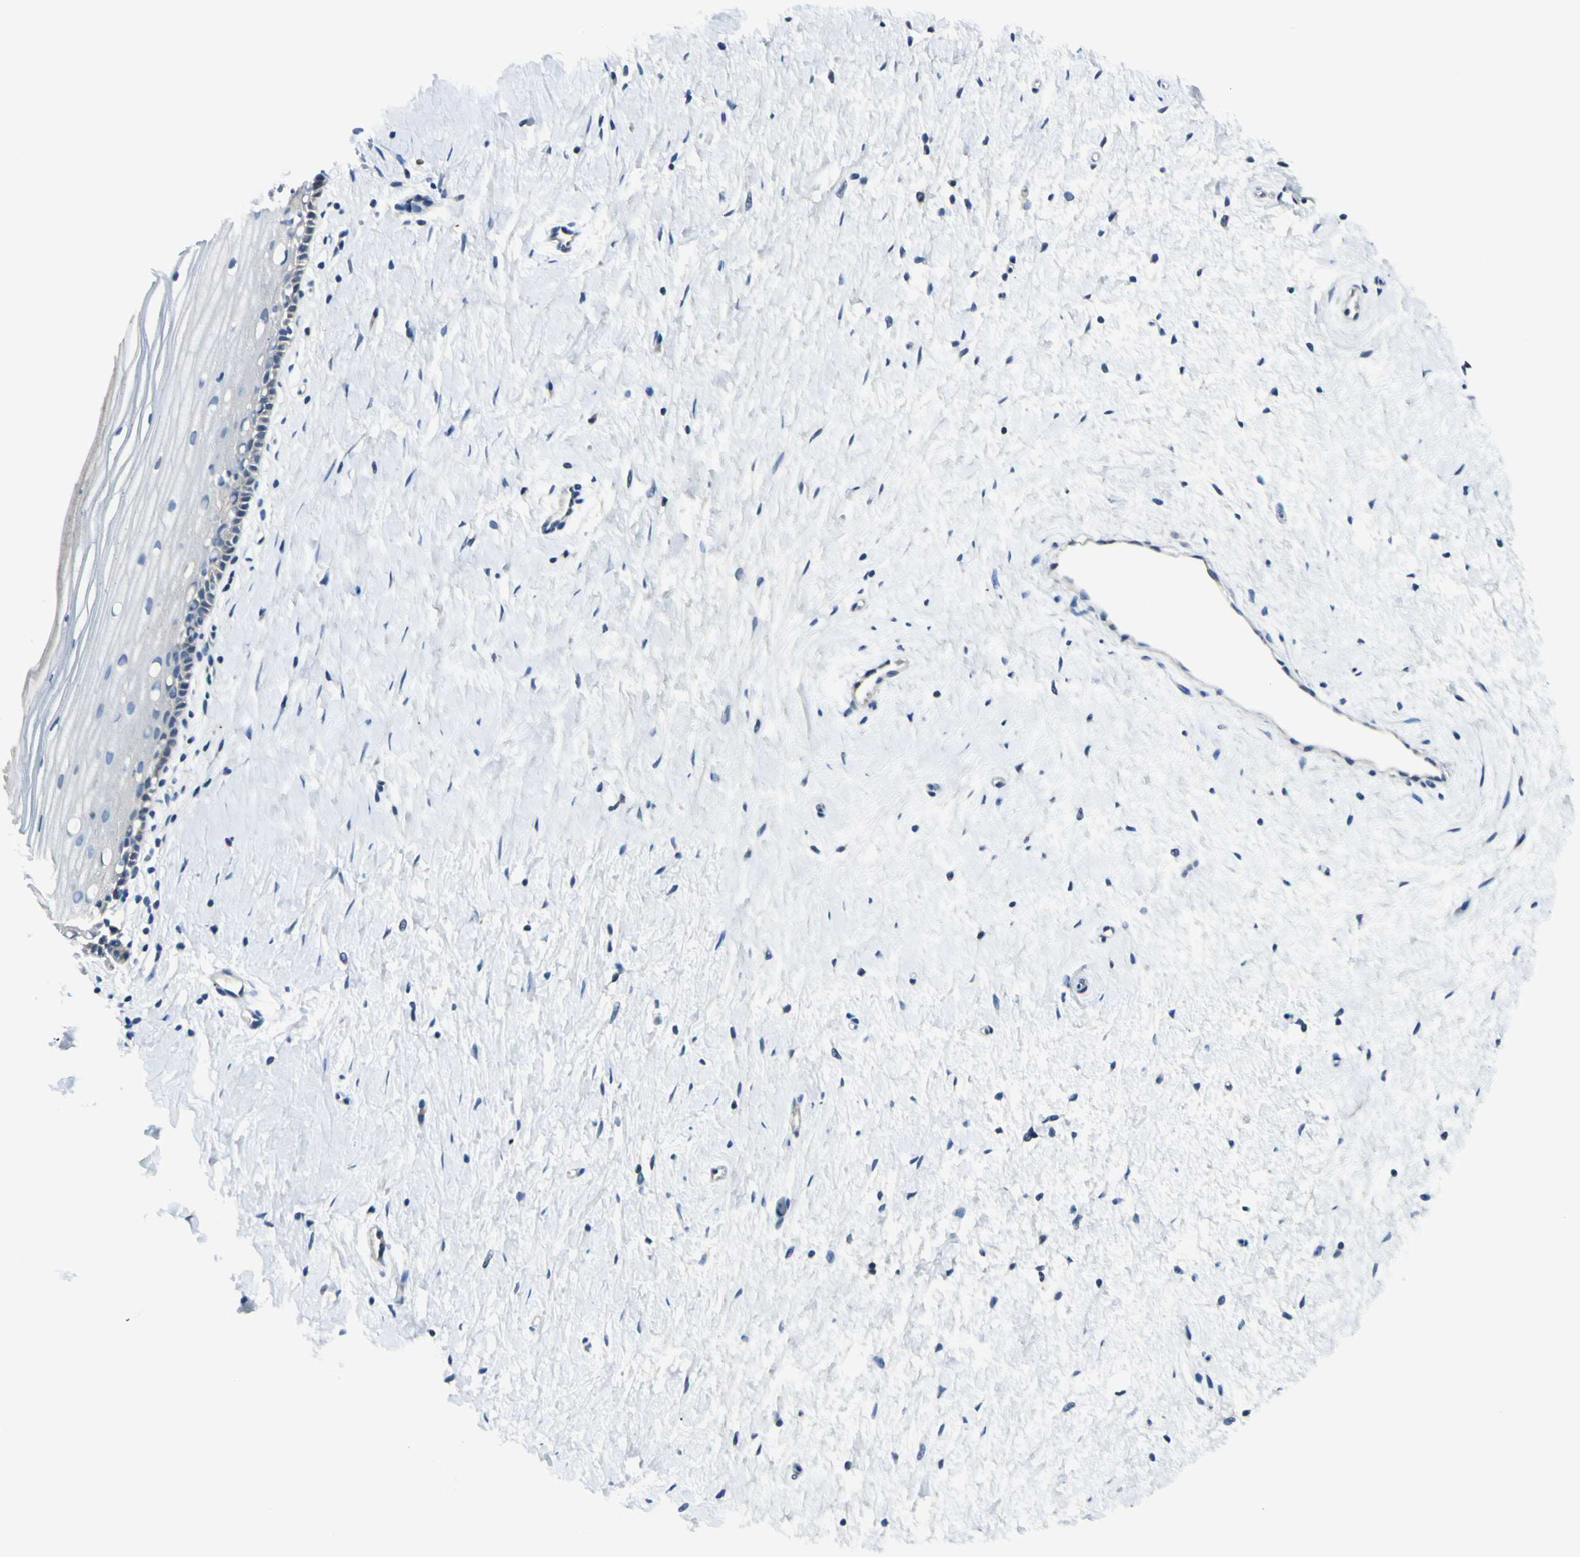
{"staining": {"intensity": "negative", "quantity": "none", "location": "none"}, "tissue": "cervix", "cell_type": "Glandular cells", "image_type": "normal", "snomed": [{"axis": "morphology", "description": "Normal tissue, NOS"}, {"axis": "topography", "description": "Cervix"}], "caption": "Human cervix stained for a protein using immunohistochemistry (IHC) shows no expression in glandular cells.", "gene": "PEBP1", "patient": {"sex": "female", "age": 39}}